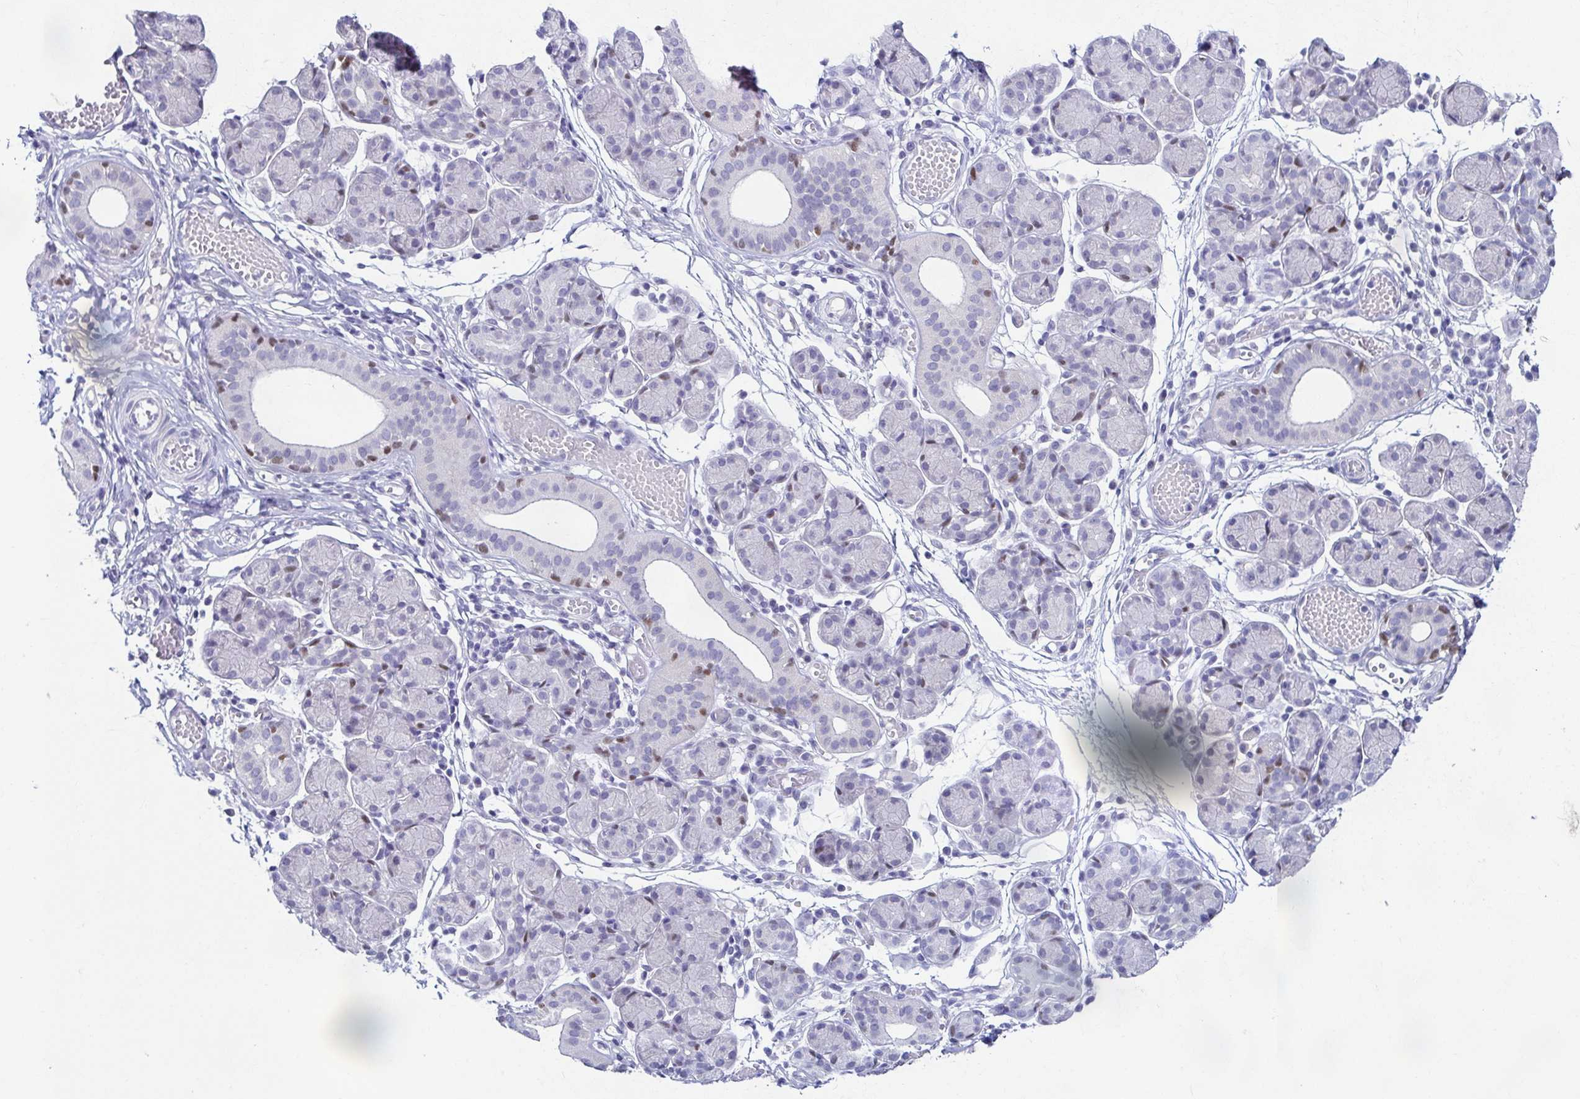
{"staining": {"intensity": "negative", "quantity": "none", "location": "none"}, "tissue": "salivary gland", "cell_type": "Glandular cells", "image_type": "normal", "snomed": [{"axis": "morphology", "description": "Normal tissue, NOS"}, {"axis": "morphology", "description": "Inflammation, NOS"}, {"axis": "topography", "description": "Lymph node"}, {"axis": "topography", "description": "Salivary gland"}], "caption": "This micrograph is of benign salivary gland stained with immunohistochemistry (IHC) to label a protein in brown with the nuclei are counter-stained blue. There is no staining in glandular cells. Brightfield microscopy of immunohistochemistry stained with DAB (3,3'-diaminobenzidine) (brown) and hematoxylin (blue), captured at high magnification.", "gene": "TP73", "patient": {"sex": "male", "age": 3}}